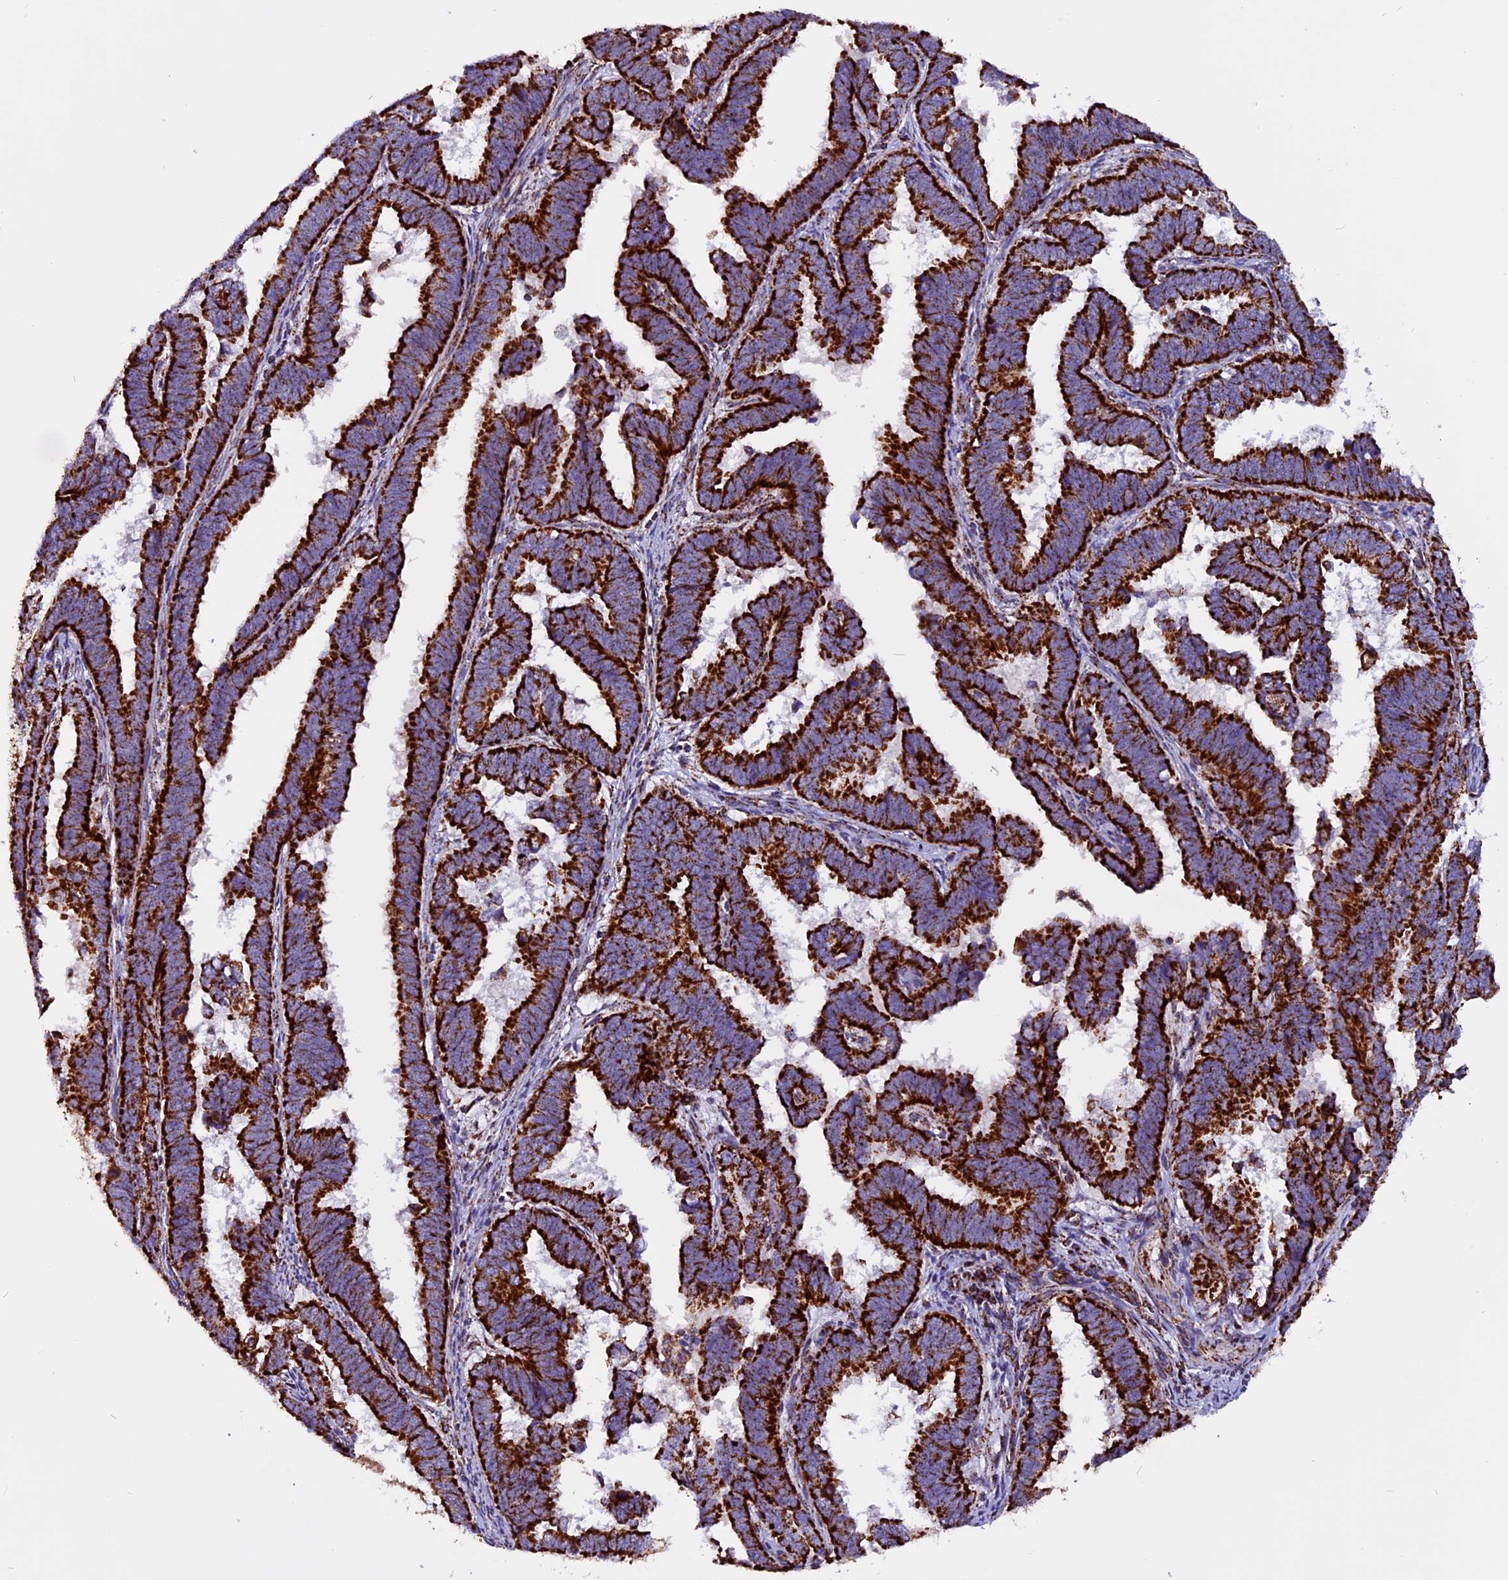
{"staining": {"intensity": "strong", "quantity": ">75%", "location": "cytoplasmic/membranous"}, "tissue": "endometrial cancer", "cell_type": "Tumor cells", "image_type": "cancer", "snomed": [{"axis": "morphology", "description": "Adenocarcinoma, NOS"}, {"axis": "topography", "description": "Endometrium"}], "caption": "A photomicrograph showing strong cytoplasmic/membranous positivity in approximately >75% of tumor cells in endometrial adenocarcinoma, as visualized by brown immunohistochemical staining.", "gene": "CX3CL1", "patient": {"sex": "female", "age": 75}}